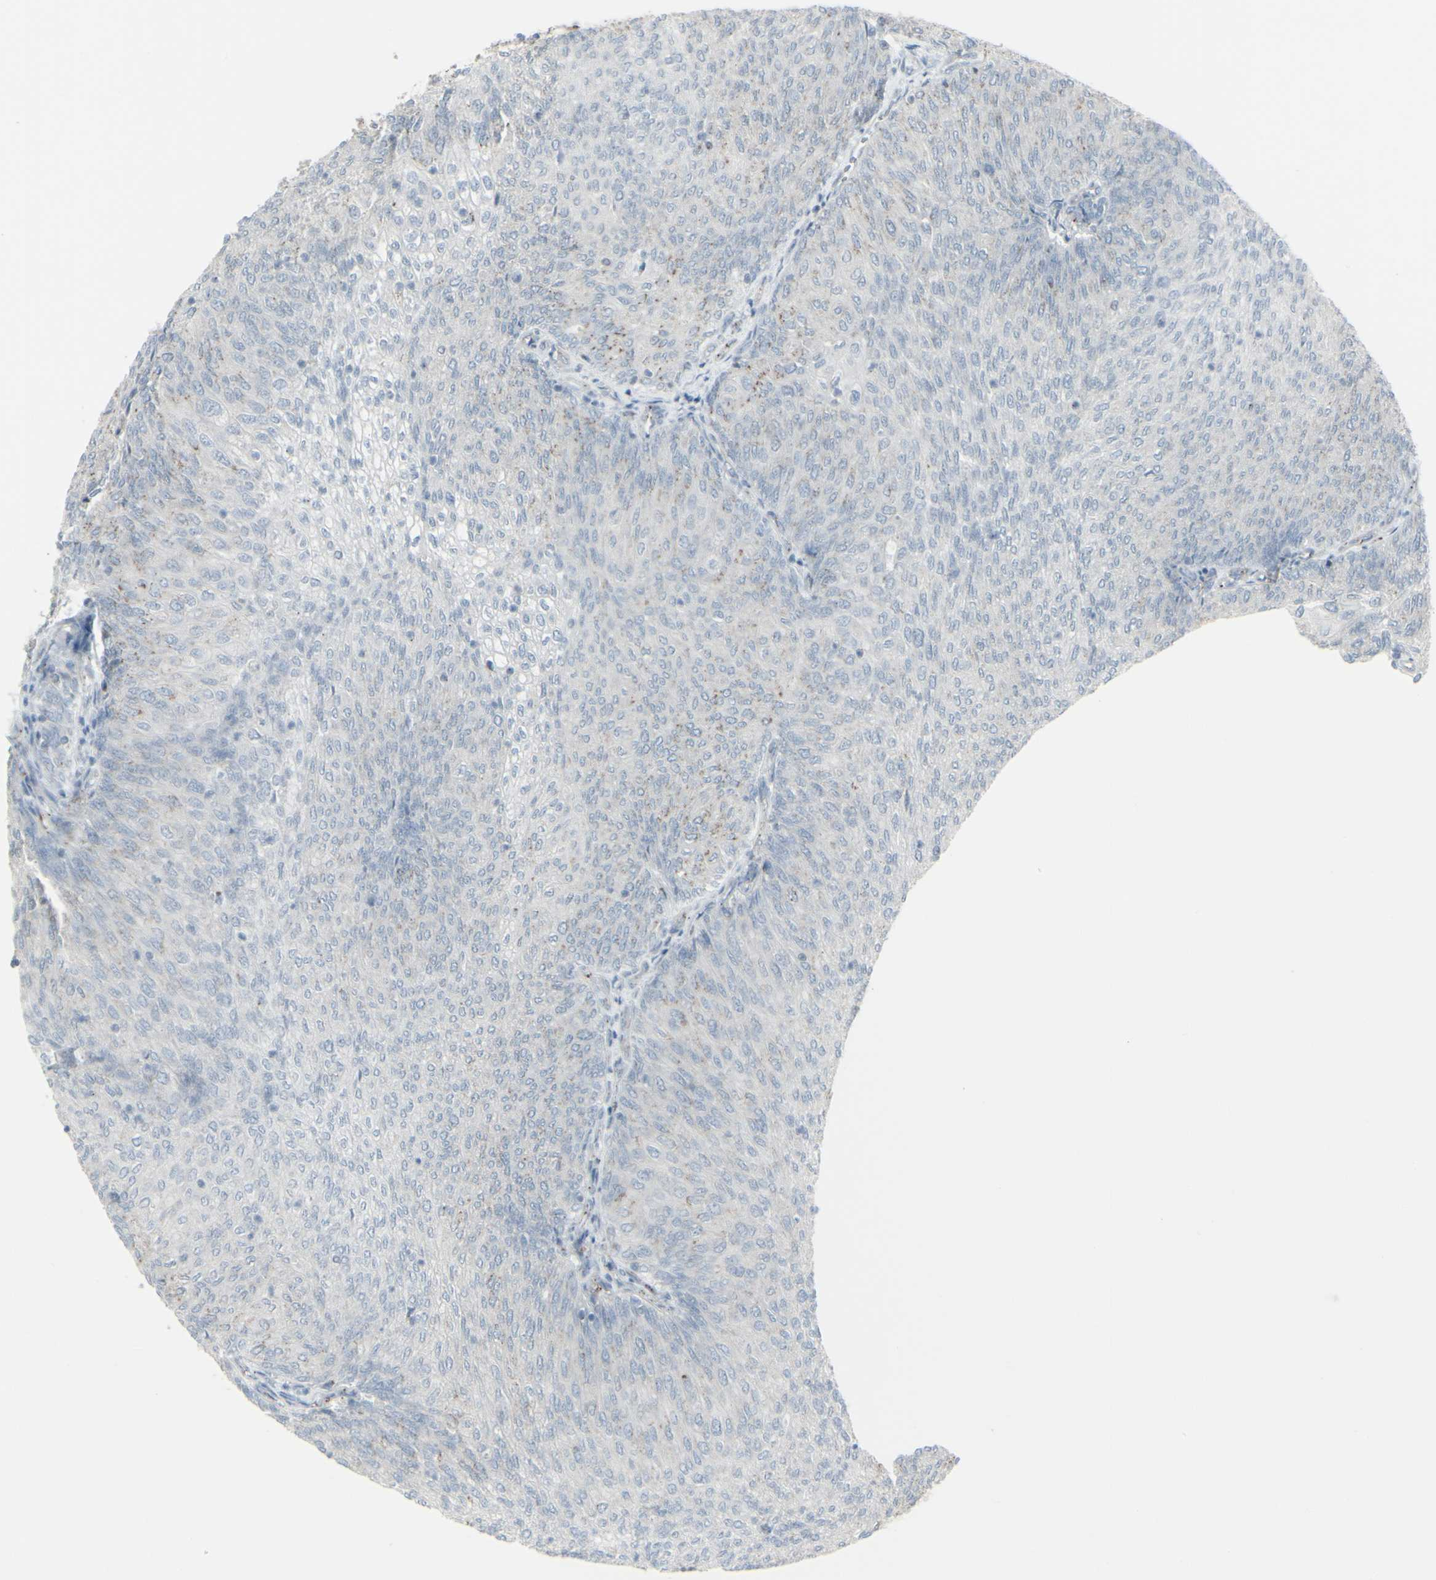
{"staining": {"intensity": "moderate", "quantity": "<25%", "location": "cytoplasmic/membranous"}, "tissue": "urothelial cancer", "cell_type": "Tumor cells", "image_type": "cancer", "snomed": [{"axis": "morphology", "description": "Urothelial carcinoma, Low grade"}, {"axis": "topography", "description": "Urinary bladder"}], "caption": "This is an image of immunohistochemistry staining of urothelial cancer, which shows moderate positivity in the cytoplasmic/membranous of tumor cells.", "gene": "GALNT6", "patient": {"sex": "female", "age": 79}}